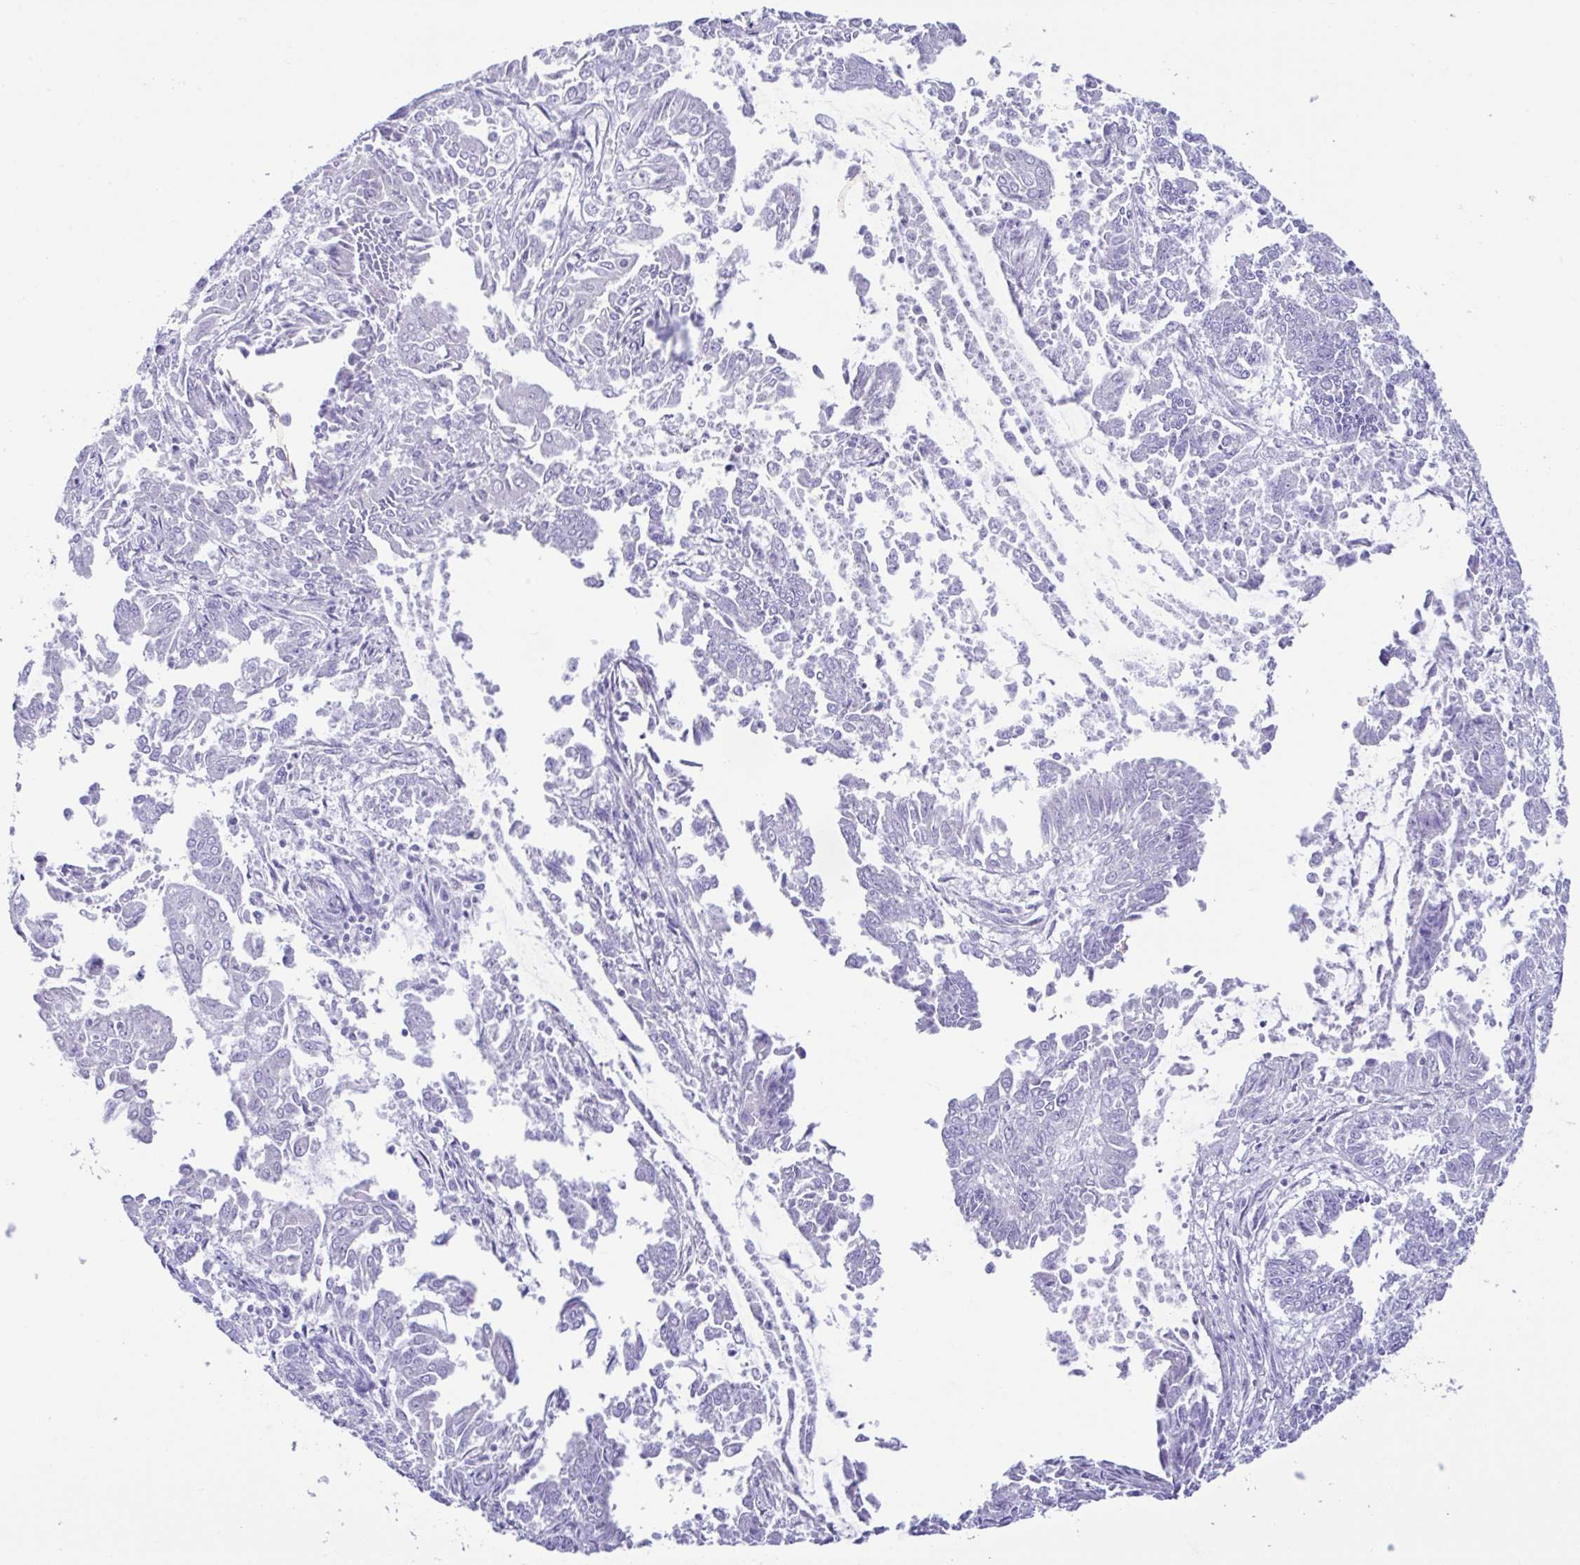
{"staining": {"intensity": "negative", "quantity": "none", "location": "none"}, "tissue": "endometrial cancer", "cell_type": "Tumor cells", "image_type": "cancer", "snomed": [{"axis": "morphology", "description": "Adenocarcinoma, NOS"}, {"axis": "topography", "description": "Endometrium"}], "caption": "High magnification brightfield microscopy of endometrial cancer stained with DAB (brown) and counterstained with hematoxylin (blue): tumor cells show no significant positivity. The staining is performed using DAB brown chromogen with nuclei counter-stained in using hematoxylin.", "gene": "MED11", "patient": {"sex": "female", "age": 73}}